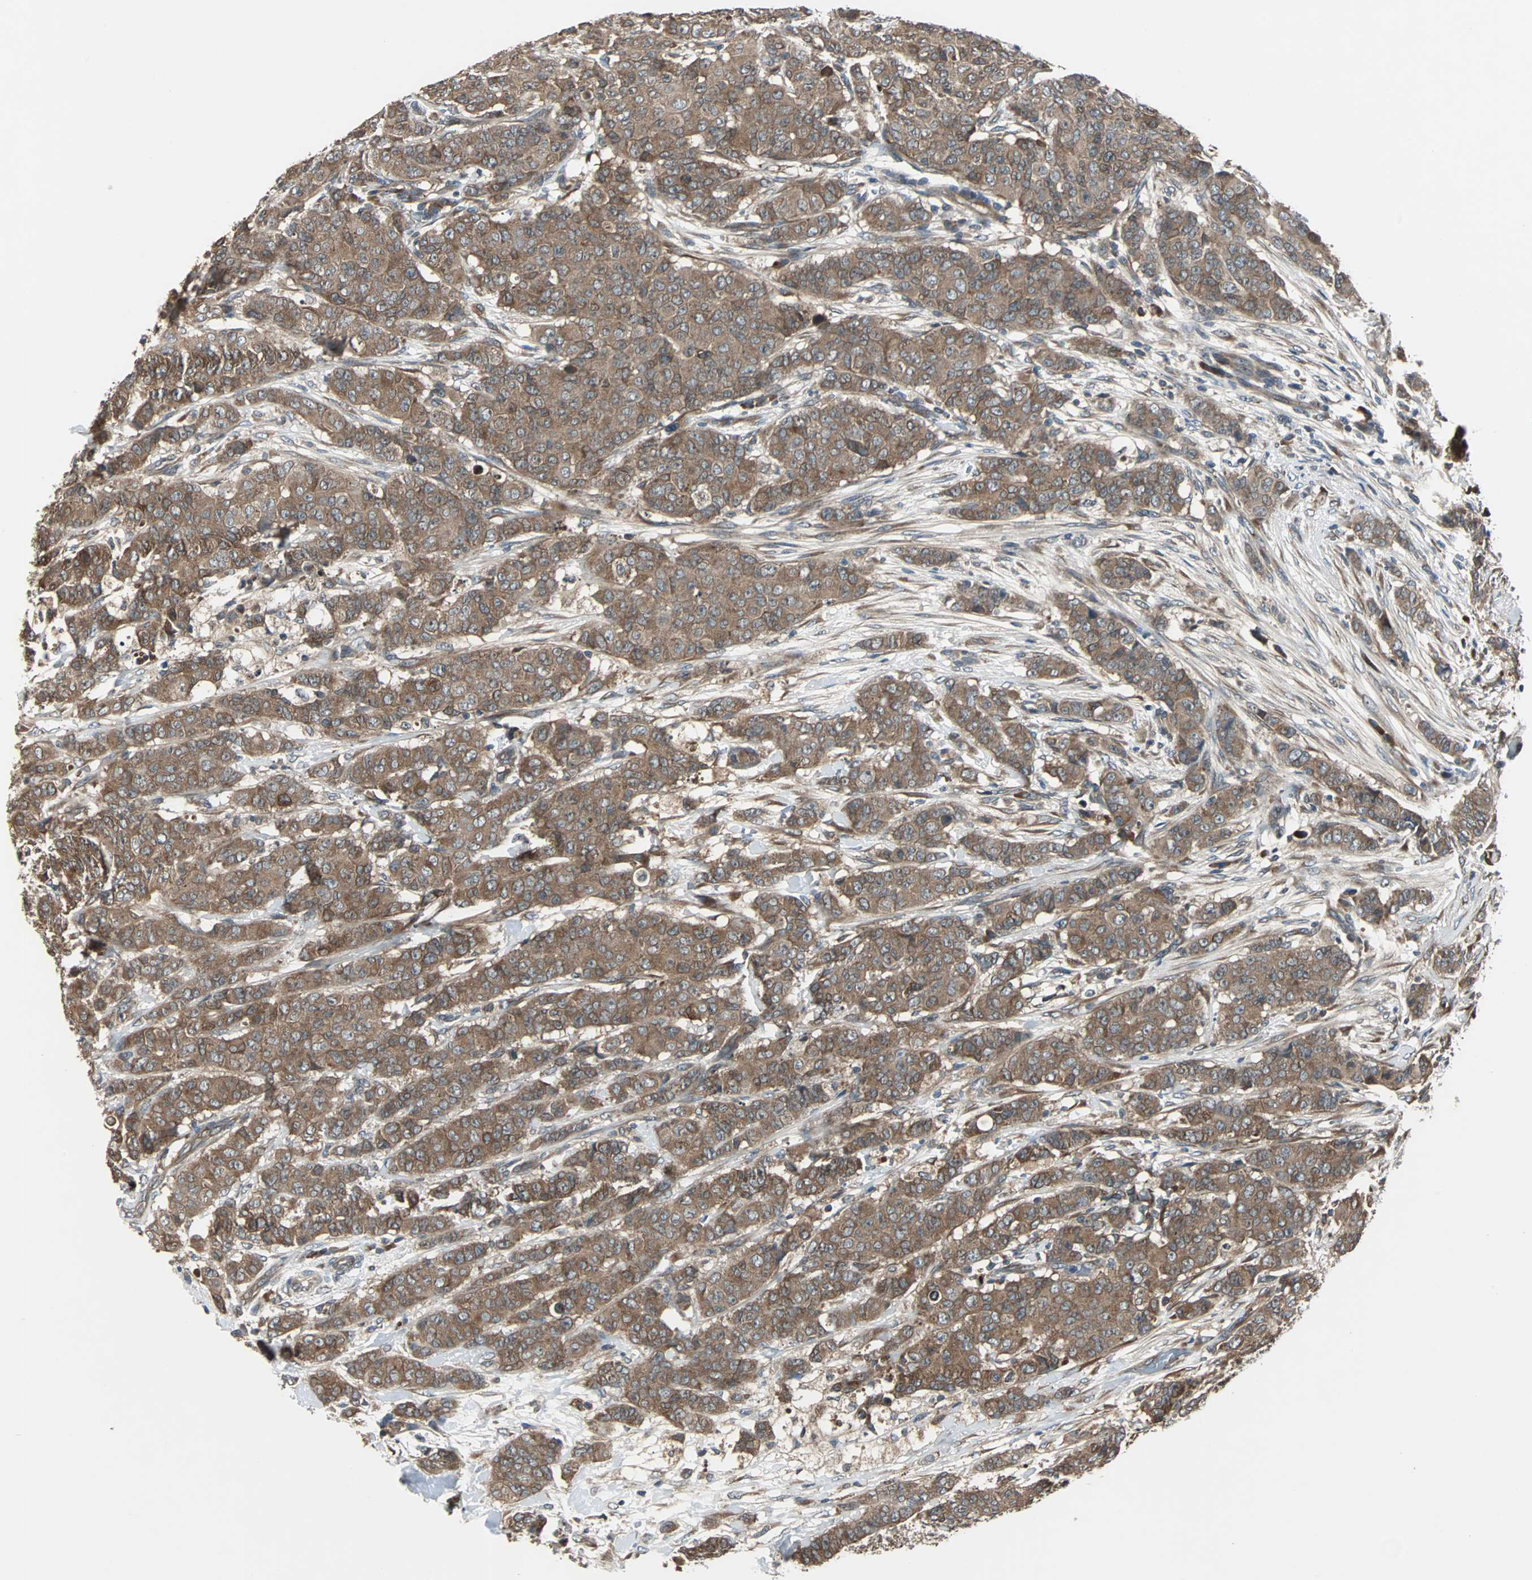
{"staining": {"intensity": "moderate", "quantity": ">75%", "location": "cytoplasmic/membranous"}, "tissue": "breast cancer", "cell_type": "Tumor cells", "image_type": "cancer", "snomed": [{"axis": "morphology", "description": "Duct carcinoma"}, {"axis": "topography", "description": "Breast"}], "caption": "Immunohistochemical staining of breast infiltrating ductal carcinoma reveals medium levels of moderate cytoplasmic/membranous protein positivity in approximately >75% of tumor cells. Nuclei are stained in blue.", "gene": "ARF1", "patient": {"sex": "female", "age": 40}}